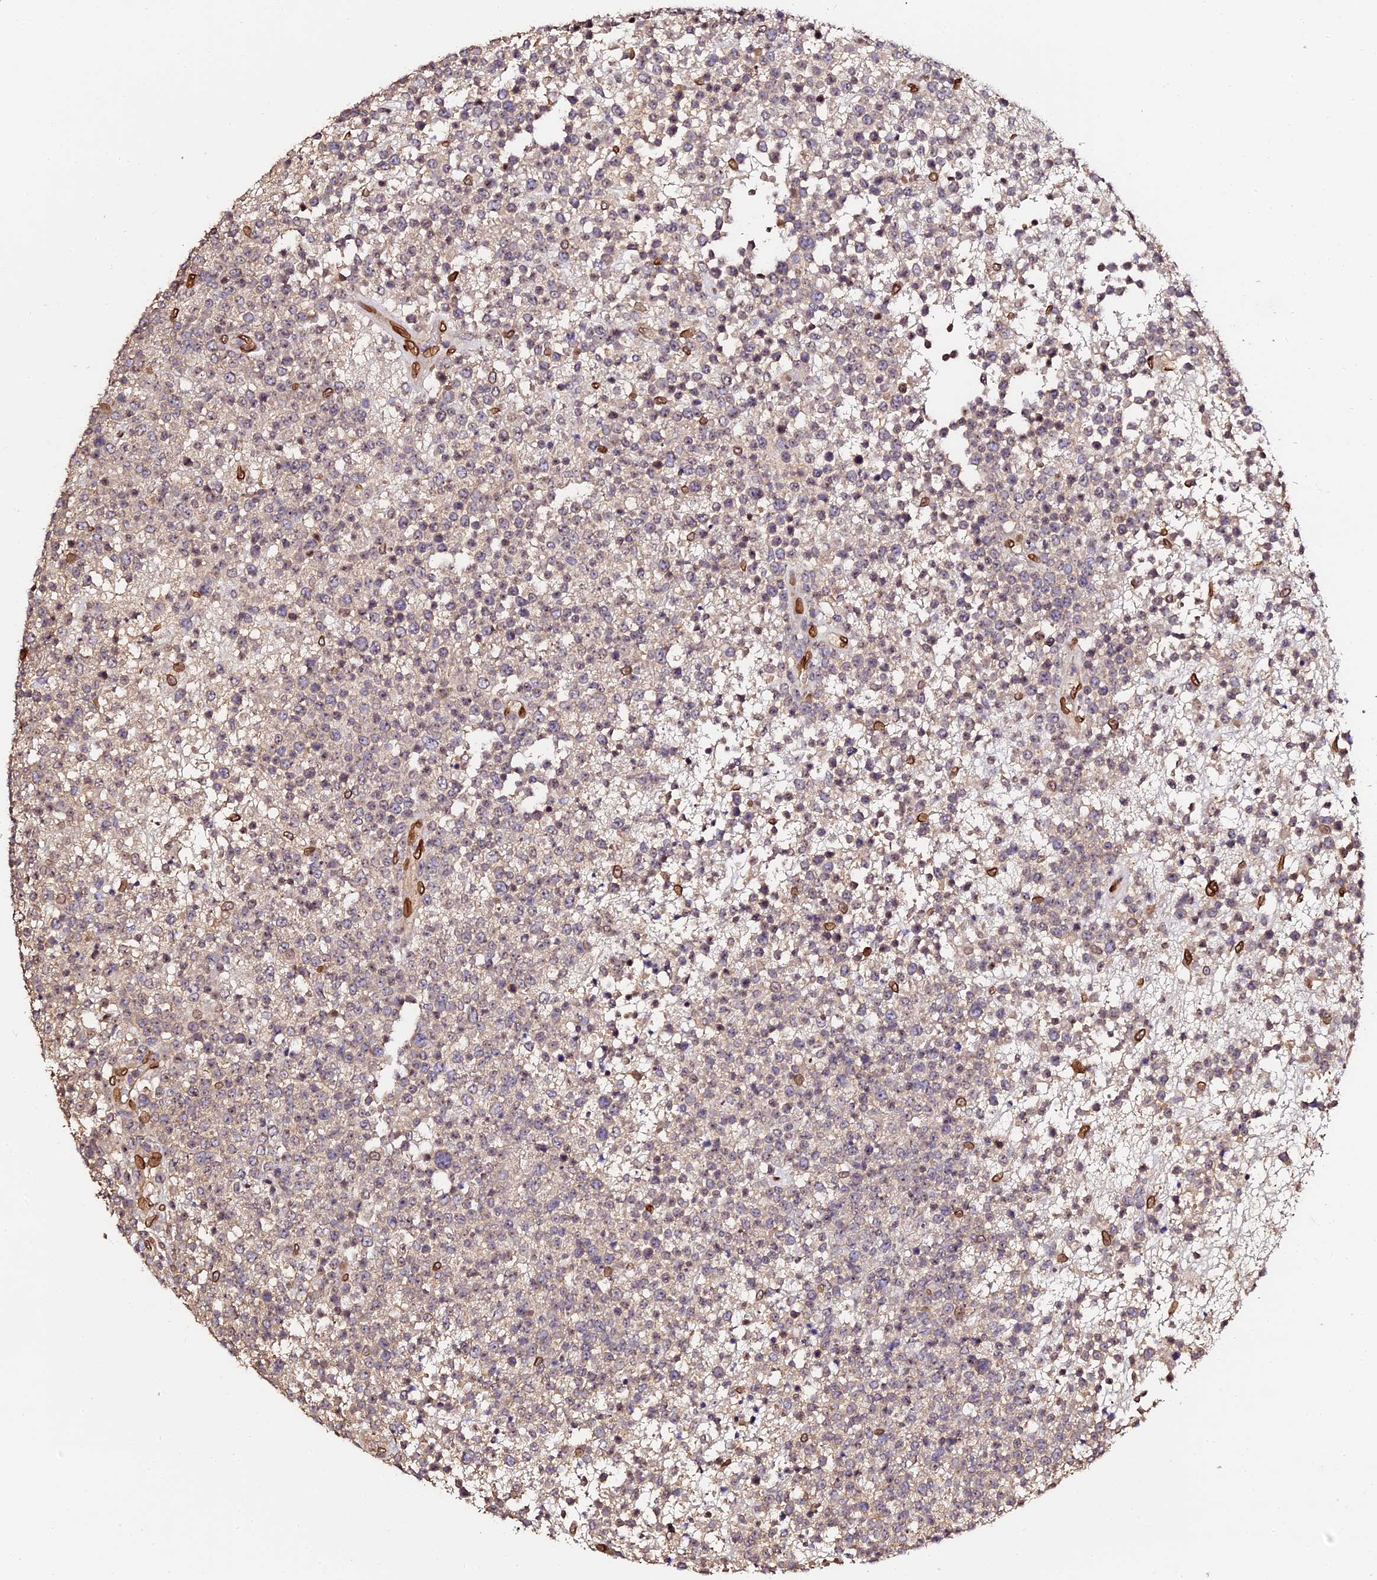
{"staining": {"intensity": "moderate", "quantity": "<25%", "location": "cytoplasmic/membranous,nuclear"}, "tissue": "lymphoma", "cell_type": "Tumor cells", "image_type": "cancer", "snomed": [{"axis": "morphology", "description": "Malignant lymphoma, non-Hodgkin's type, High grade"}, {"axis": "topography", "description": "Colon"}], "caption": "High-grade malignant lymphoma, non-Hodgkin's type stained with DAB (3,3'-diaminobenzidine) IHC displays low levels of moderate cytoplasmic/membranous and nuclear positivity in approximately <25% of tumor cells.", "gene": "ANAPC5", "patient": {"sex": "female", "age": 53}}